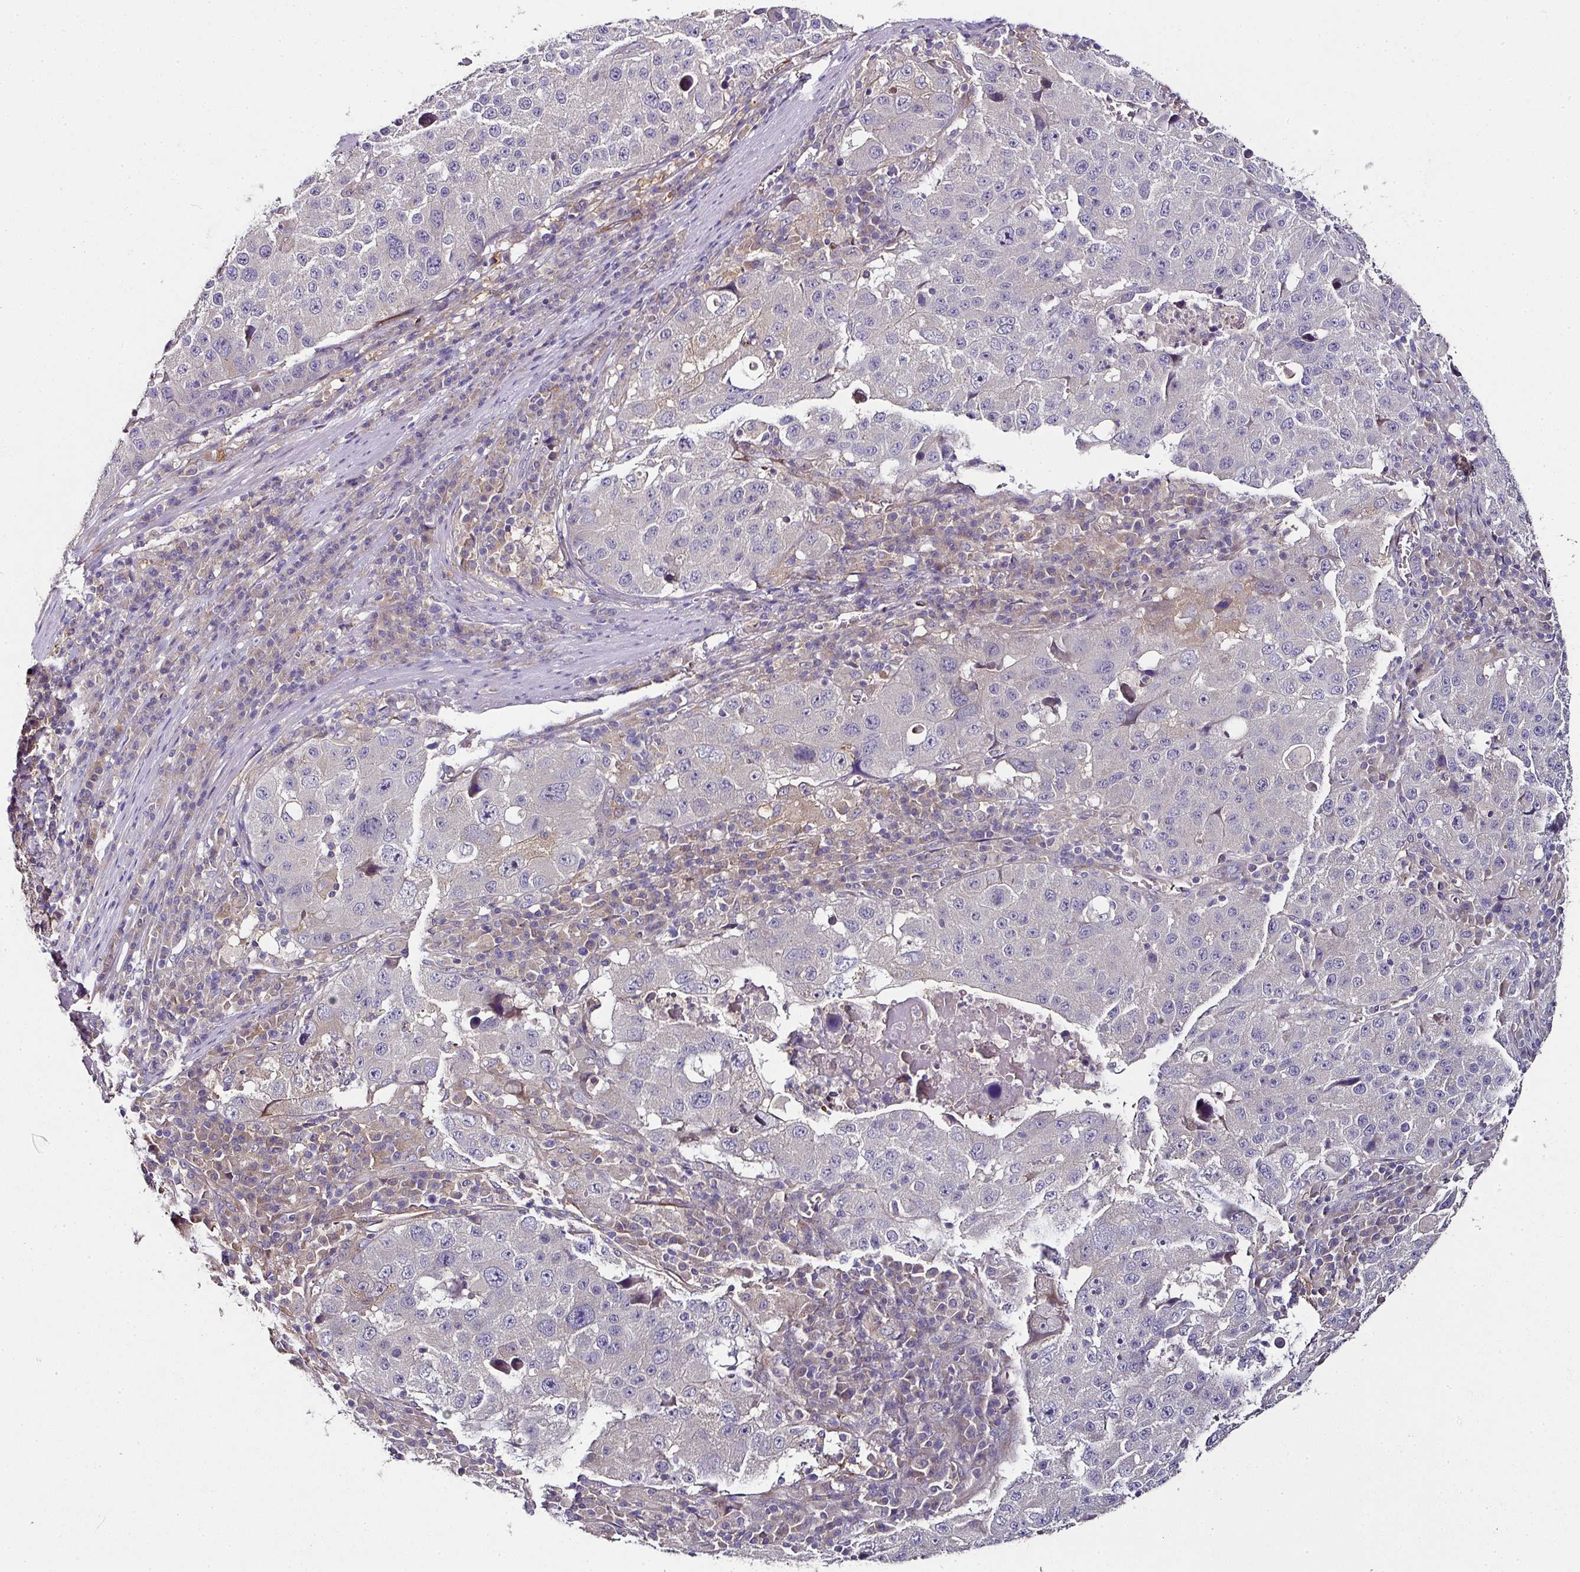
{"staining": {"intensity": "negative", "quantity": "none", "location": "none"}, "tissue": "stomach cancer", "cell_type": "Tumor cells", "image_type": "cancer", "snomed": [{"axis": "morphology", "description": "Adenocarcinoma, NOS"}, {"axis": "topography", "description": "Stomach"}], "caption": "Stomach cancer was stained to show a protein in brown. There is no significant expression in tumor cells.", "gene": "SKIC2", "patient": {"sex": "male", "age": 71}}